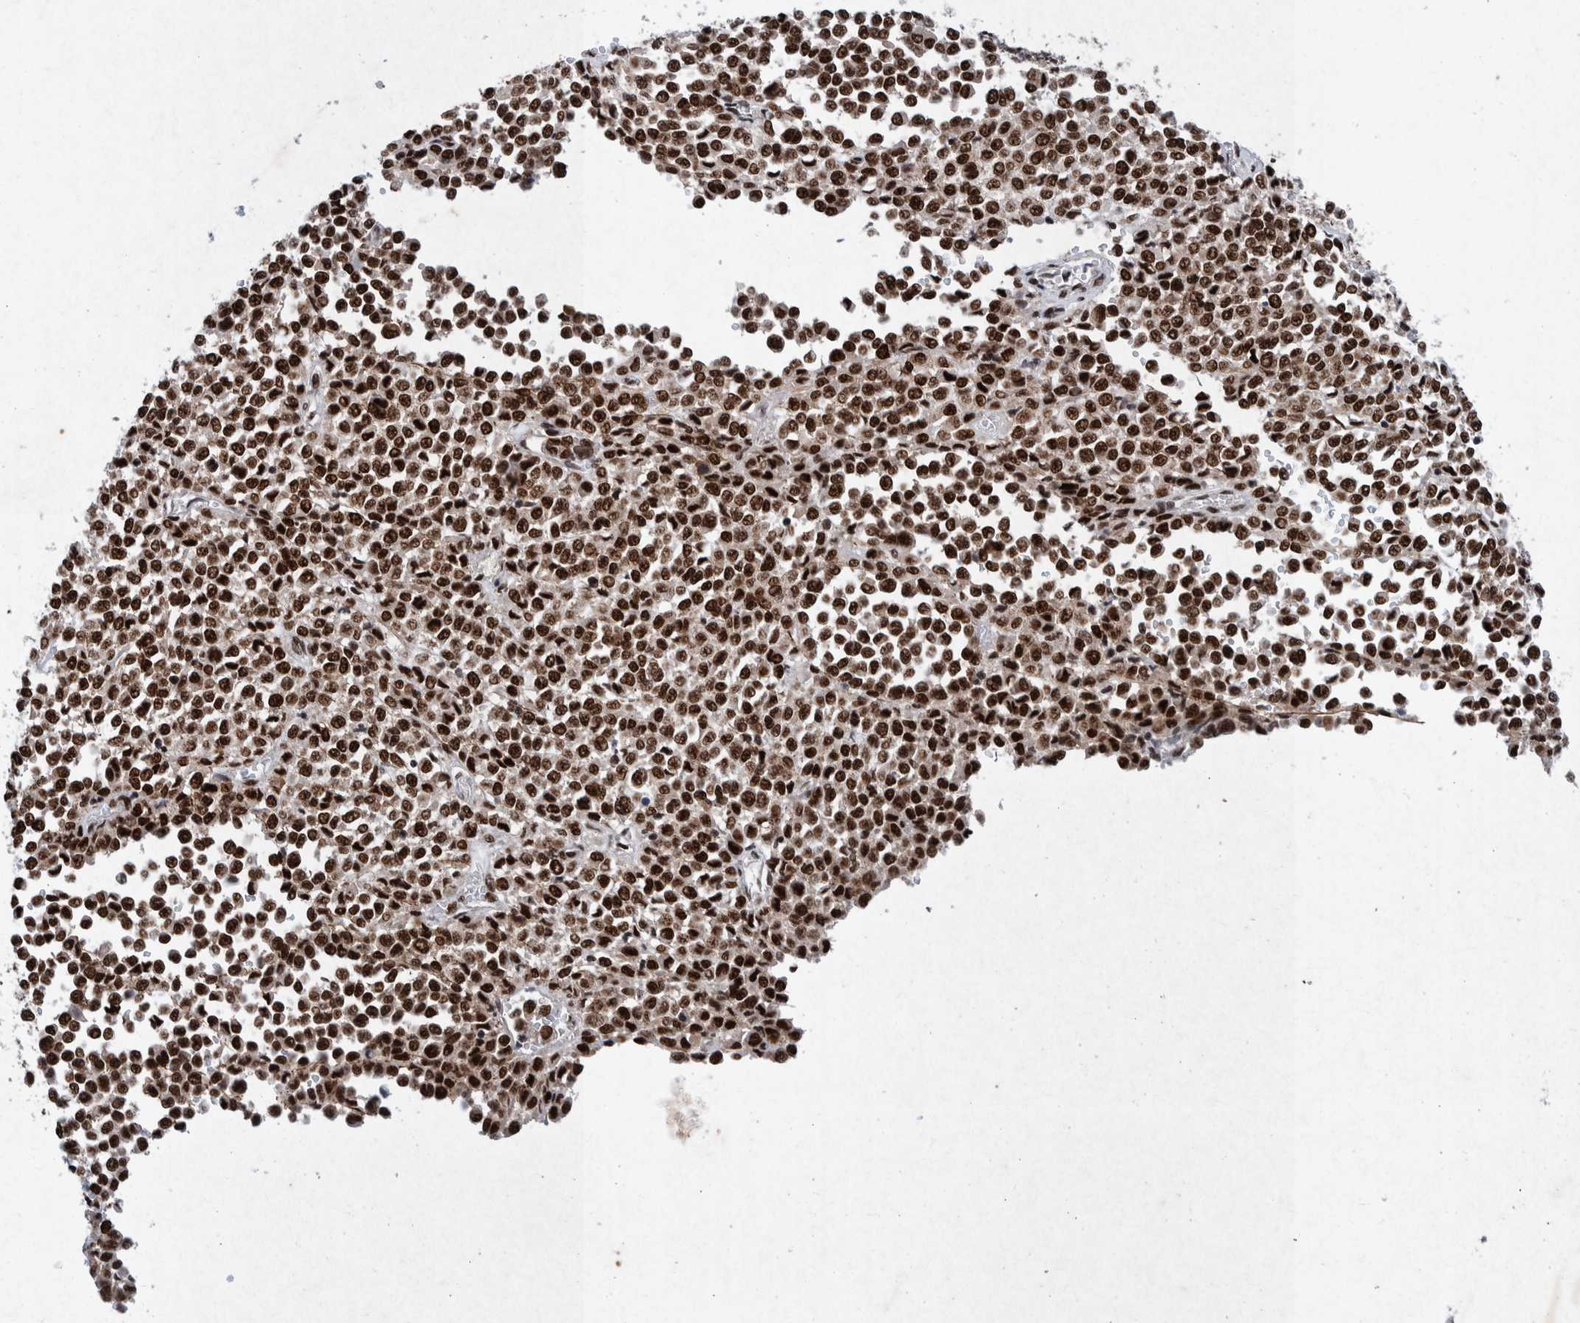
{"staining": {"intensity": "strong", "quantity": ">75%", "location": "nuclear"}, "tissue": "melanoma", "cell_type": "Tumor cells", "image_type": "cancer", "snomed": [{"axis": "morphology", "description": "Malignant melanoma, Metastatic site"}, {"axis": "topography", "description": "Pancreas"}], "caption": "Malignant melanoma (metastatic site) stained with DAB immunohistochemistry (IHC) exhibits high levels of strong nuclear staining in about >75% of tumor cells.", "gene": "TAF10", "patient": {"sex": "female", "age": 30}}